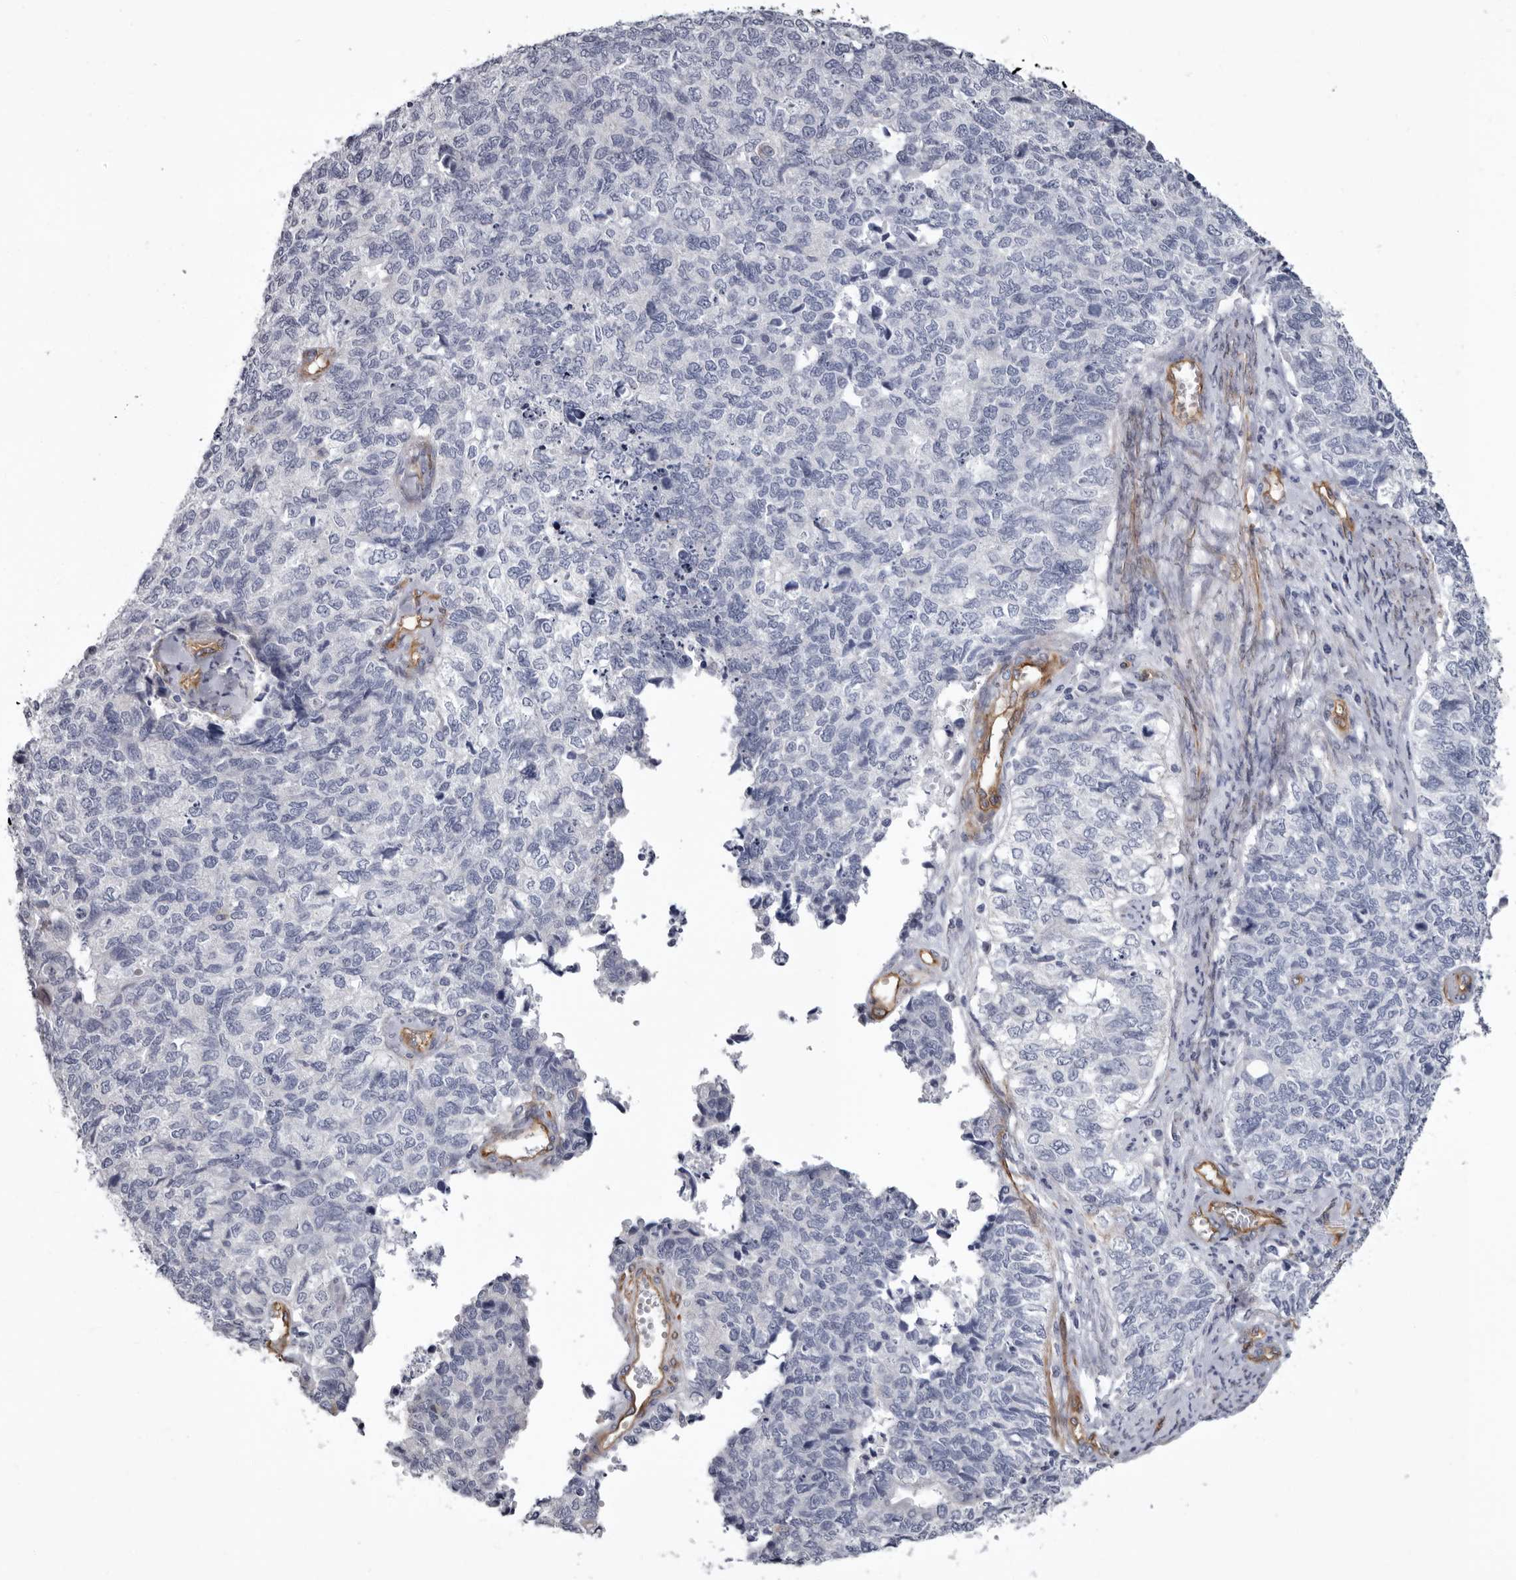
{"staining": {"intensity": "negative", "quantity": "none", "location": "none"}, "tissue": "cervical cancer", "cell_type": "Tumor cells", "image_type": "cancer", "snomed": [{"axis": "morphology", "description": "Squamous cell carcinoma, NOS"}, {"axis": "topography", "description": "Cervix"}], "caption": "Image shows no significant protein staining in tumor cells of squamous cell carcinoma (cervical).", "gene": "ADGRL4", "patient": {"sex": "female", "age": 63}}